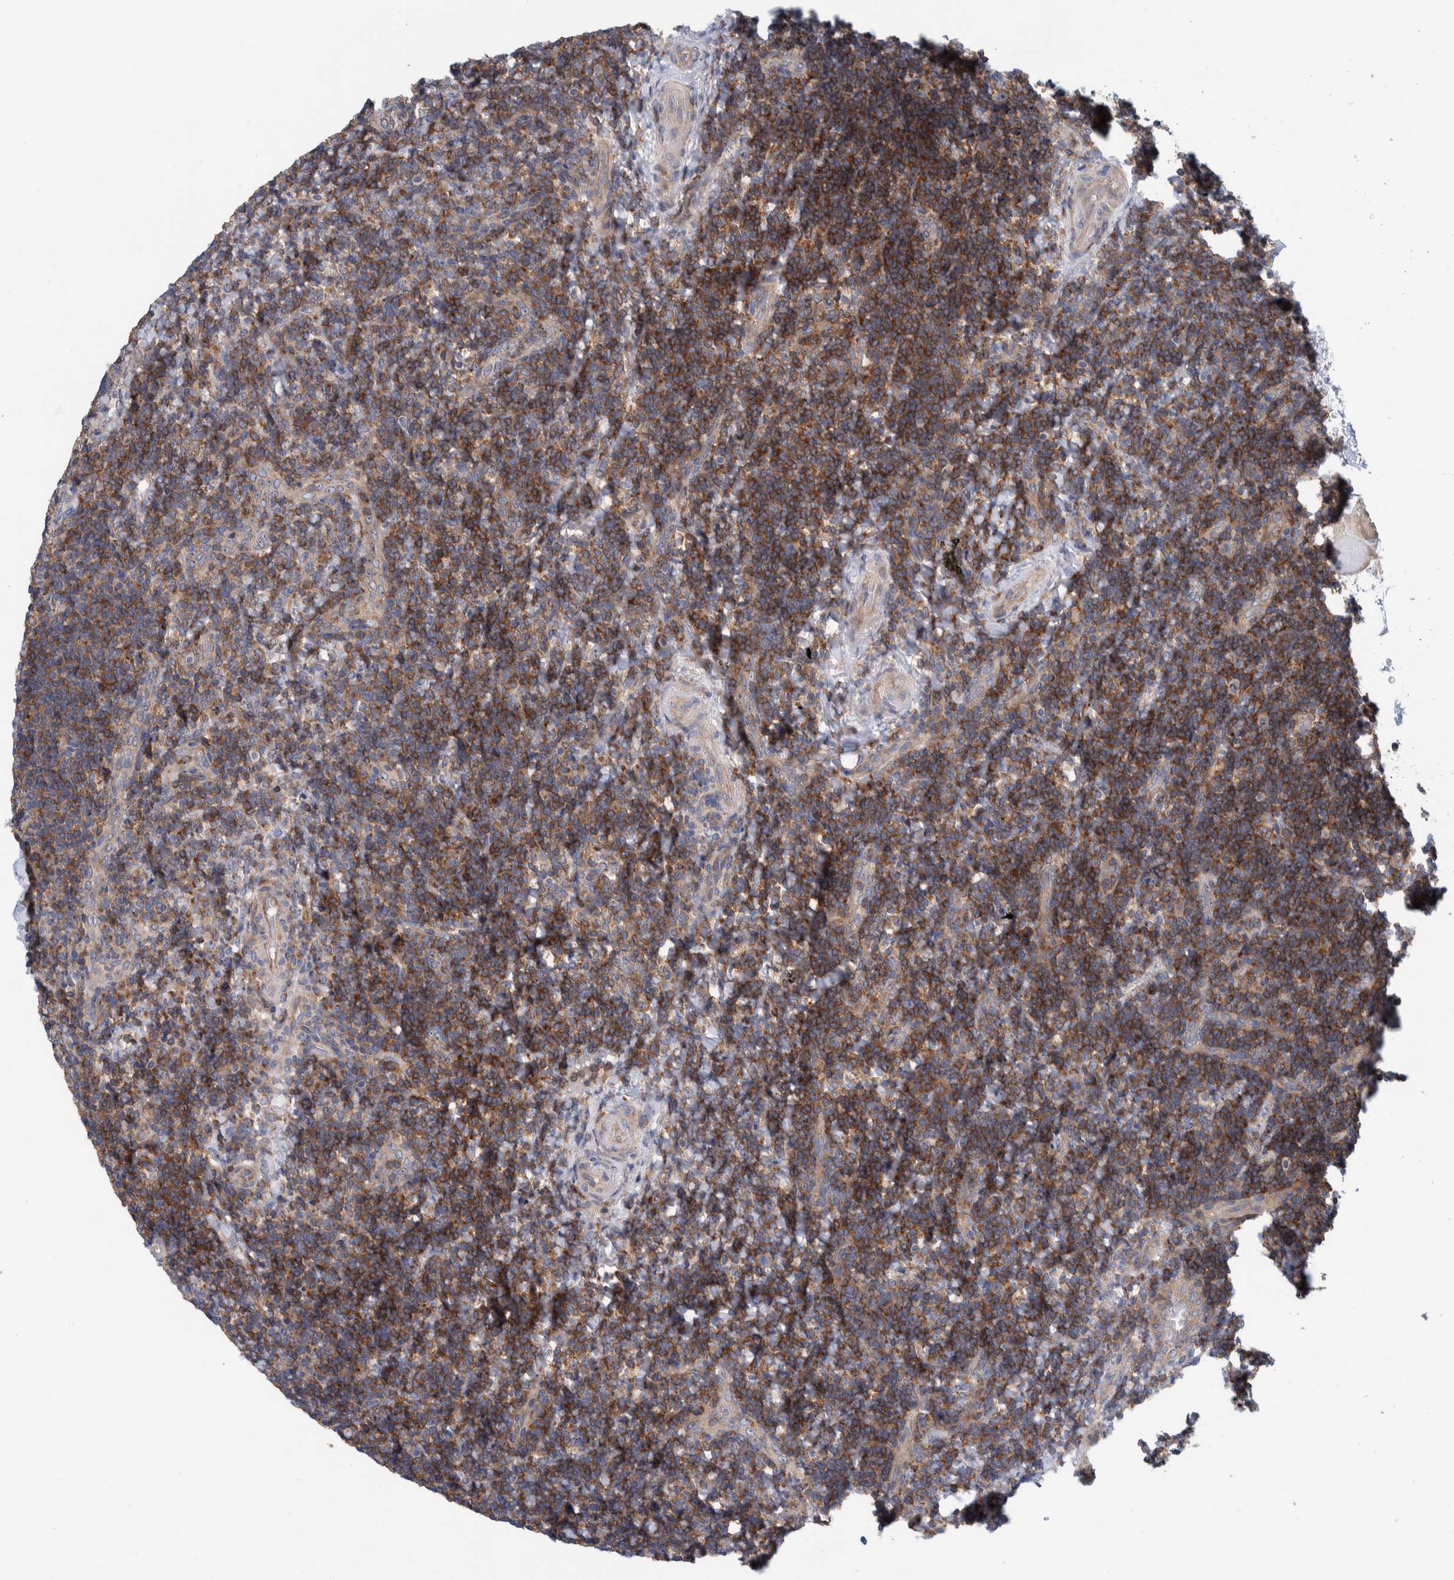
{"staining": {"intensity": "moderate", "quantity": ">75%", "location": "cytoplasmic/membranous"}, "tissue": "lymphoma", "cell_type": "Tumor cells", "image_type": "cancer", "snomed": [{"axis": "morphology", "description": "Malignant lymphoma, non-Hodgkin's type, High grade"}, {"axis": "topography", "description": "Tonsil"}], "caption": "High-grade malignant lymphoma, non-Hodgkin's type stained for a protein displays moderate cytoplasmic/membranous positivity in tumor cells.", "gene": "CCM2", "patient": {"sex": "female", "age": 36}}